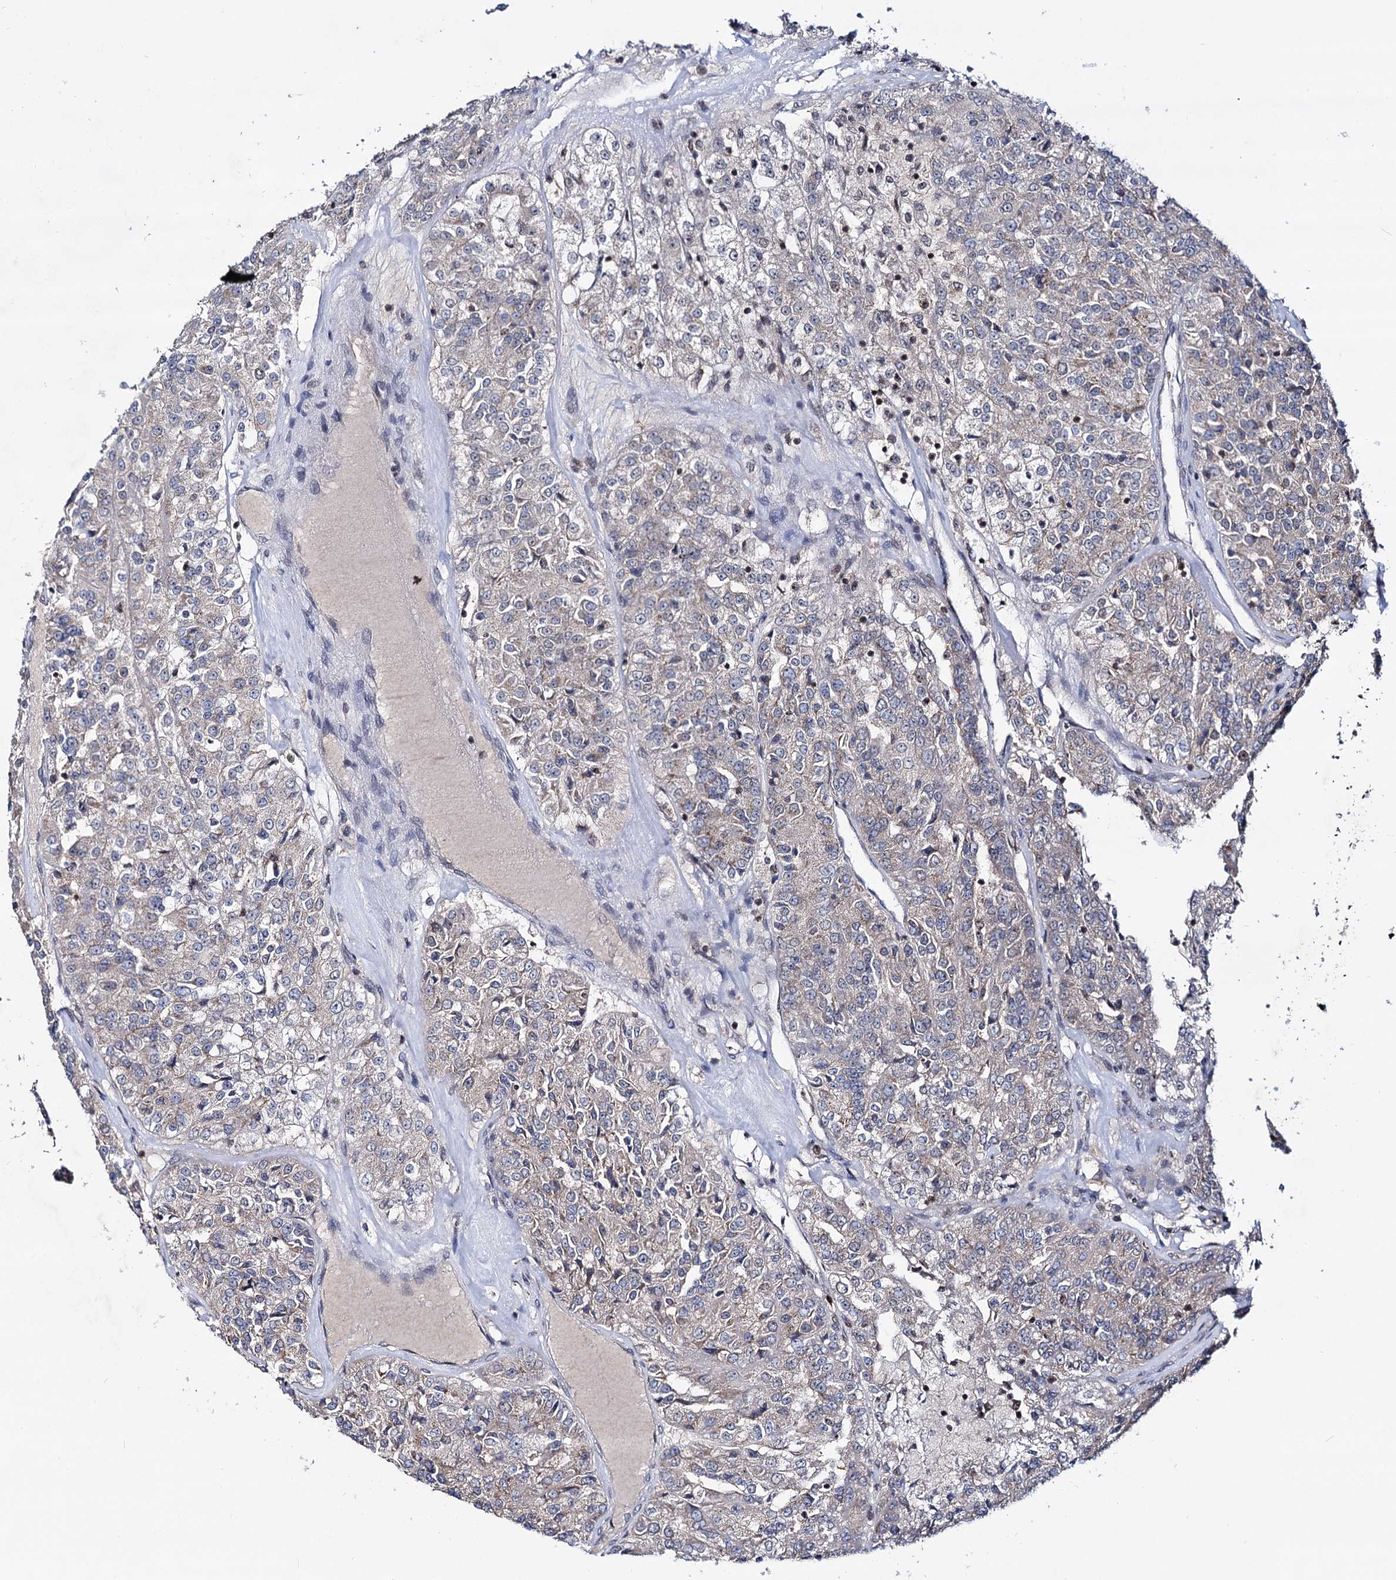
{"staining": {"intensity": "negative", "quantity": "none", "location": "none"}, "tissue": "renal cancer", "cell_type": "Tumor cells", "image_type": "cancer", "snomed": [{"axis": "morphology", "description": "Adenocarcinoma, NOS"}, {"axis": "topography", "description": "Kidney"}], "caption": "This photomicrograph is of adenocarcinoma (renal) stained with immunohistochemistry to label a protein in brown with the nuclei are counter-stained blue. There is no positivity in tumor cells.", "gene": "SMCHD1", "patient": {"sex": "female", "age": 63}}